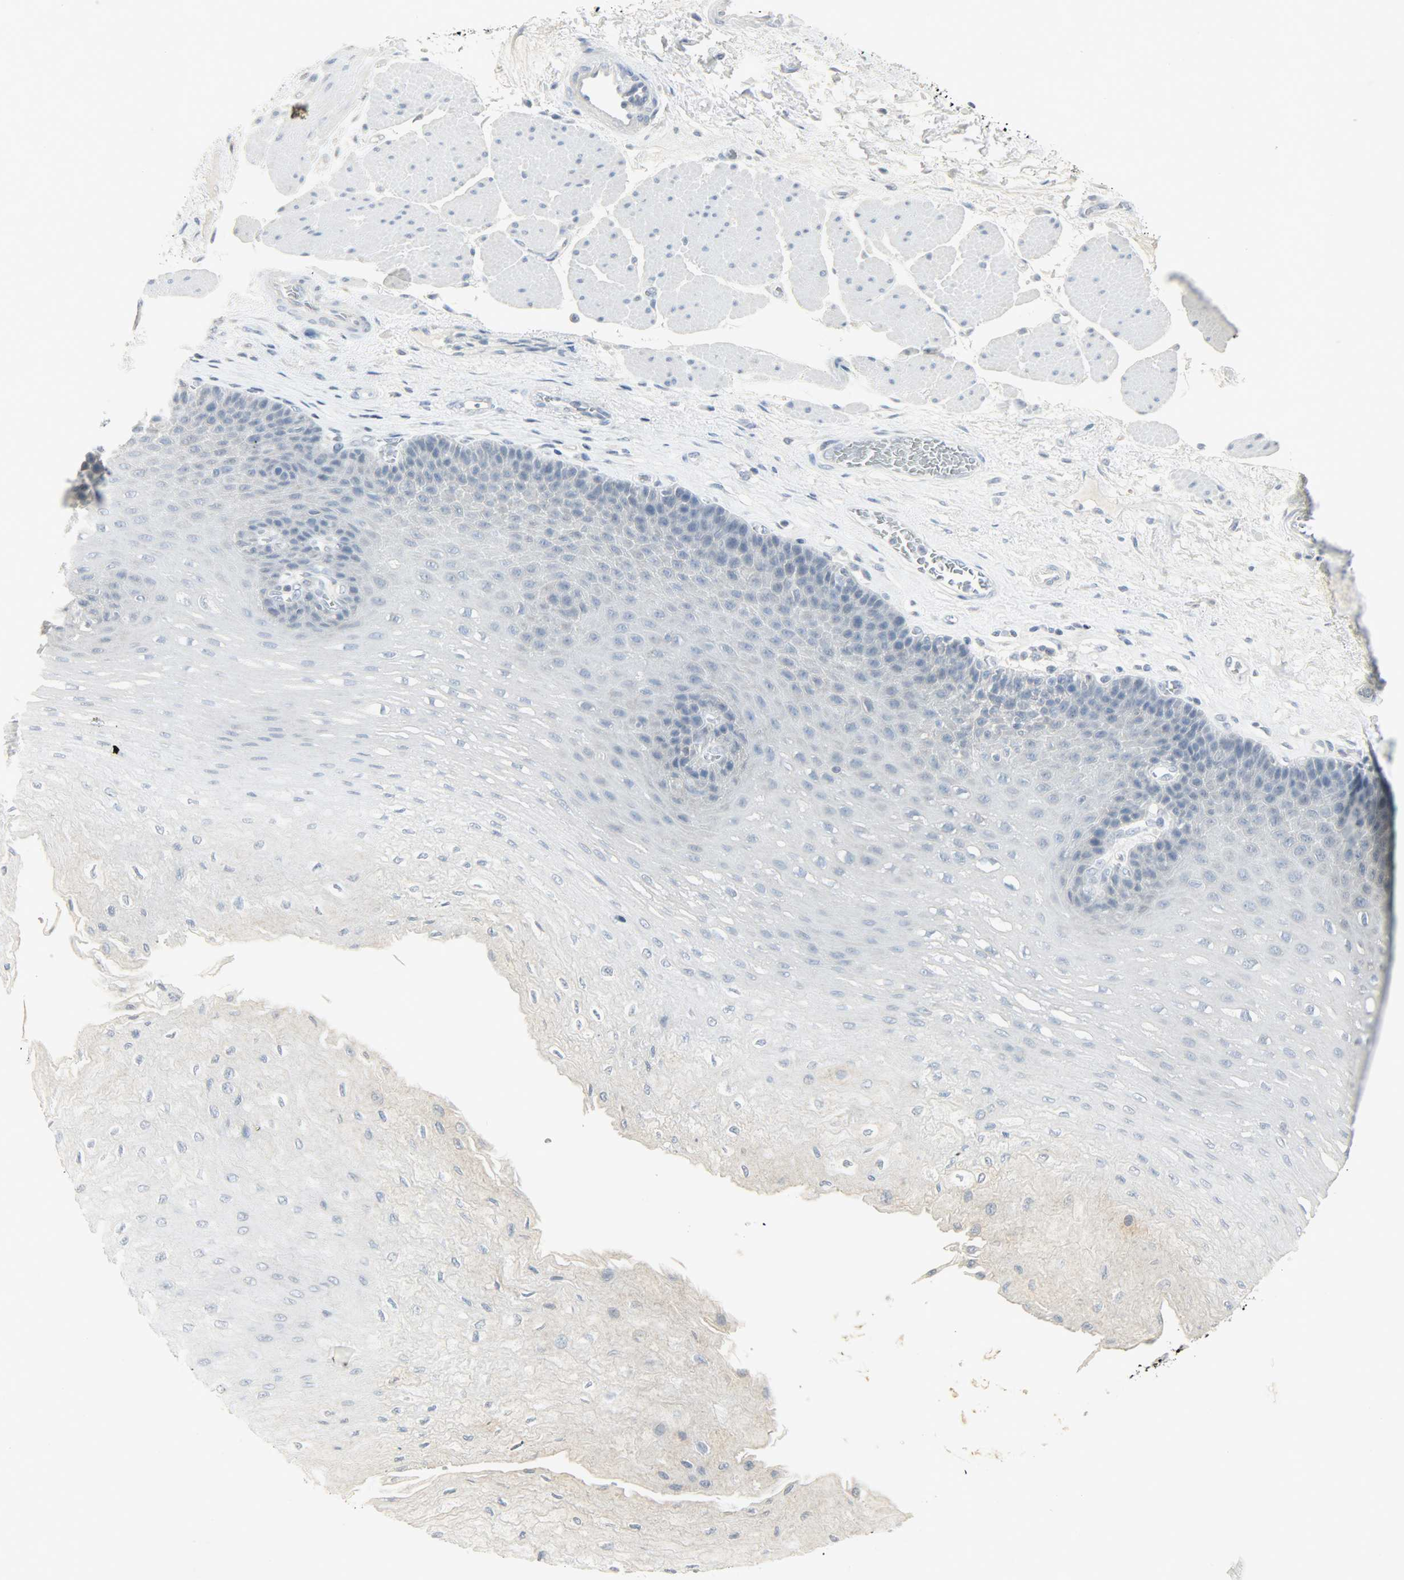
{"staining": {"intensity": "negative", "quantity": "none", "location": "none"}, "tissue": "esophagus", "cell_type": "Squamous epithelial cells", "image_type": "normal", "snomed": [{"axis": "morphology", "description": "Normal tissue, NOS"}, {"axis": "topography", "description": "Esophagus"}], "caption": "IHC histopathology image of normal esophagus: human esophagus stained with DAB (3,3'-diaminobenzidine) reveals no significant protein staining in squamous epithelial cells.", "gene": "CAMK4", "patient": {"sex": "female", "age": 72}}